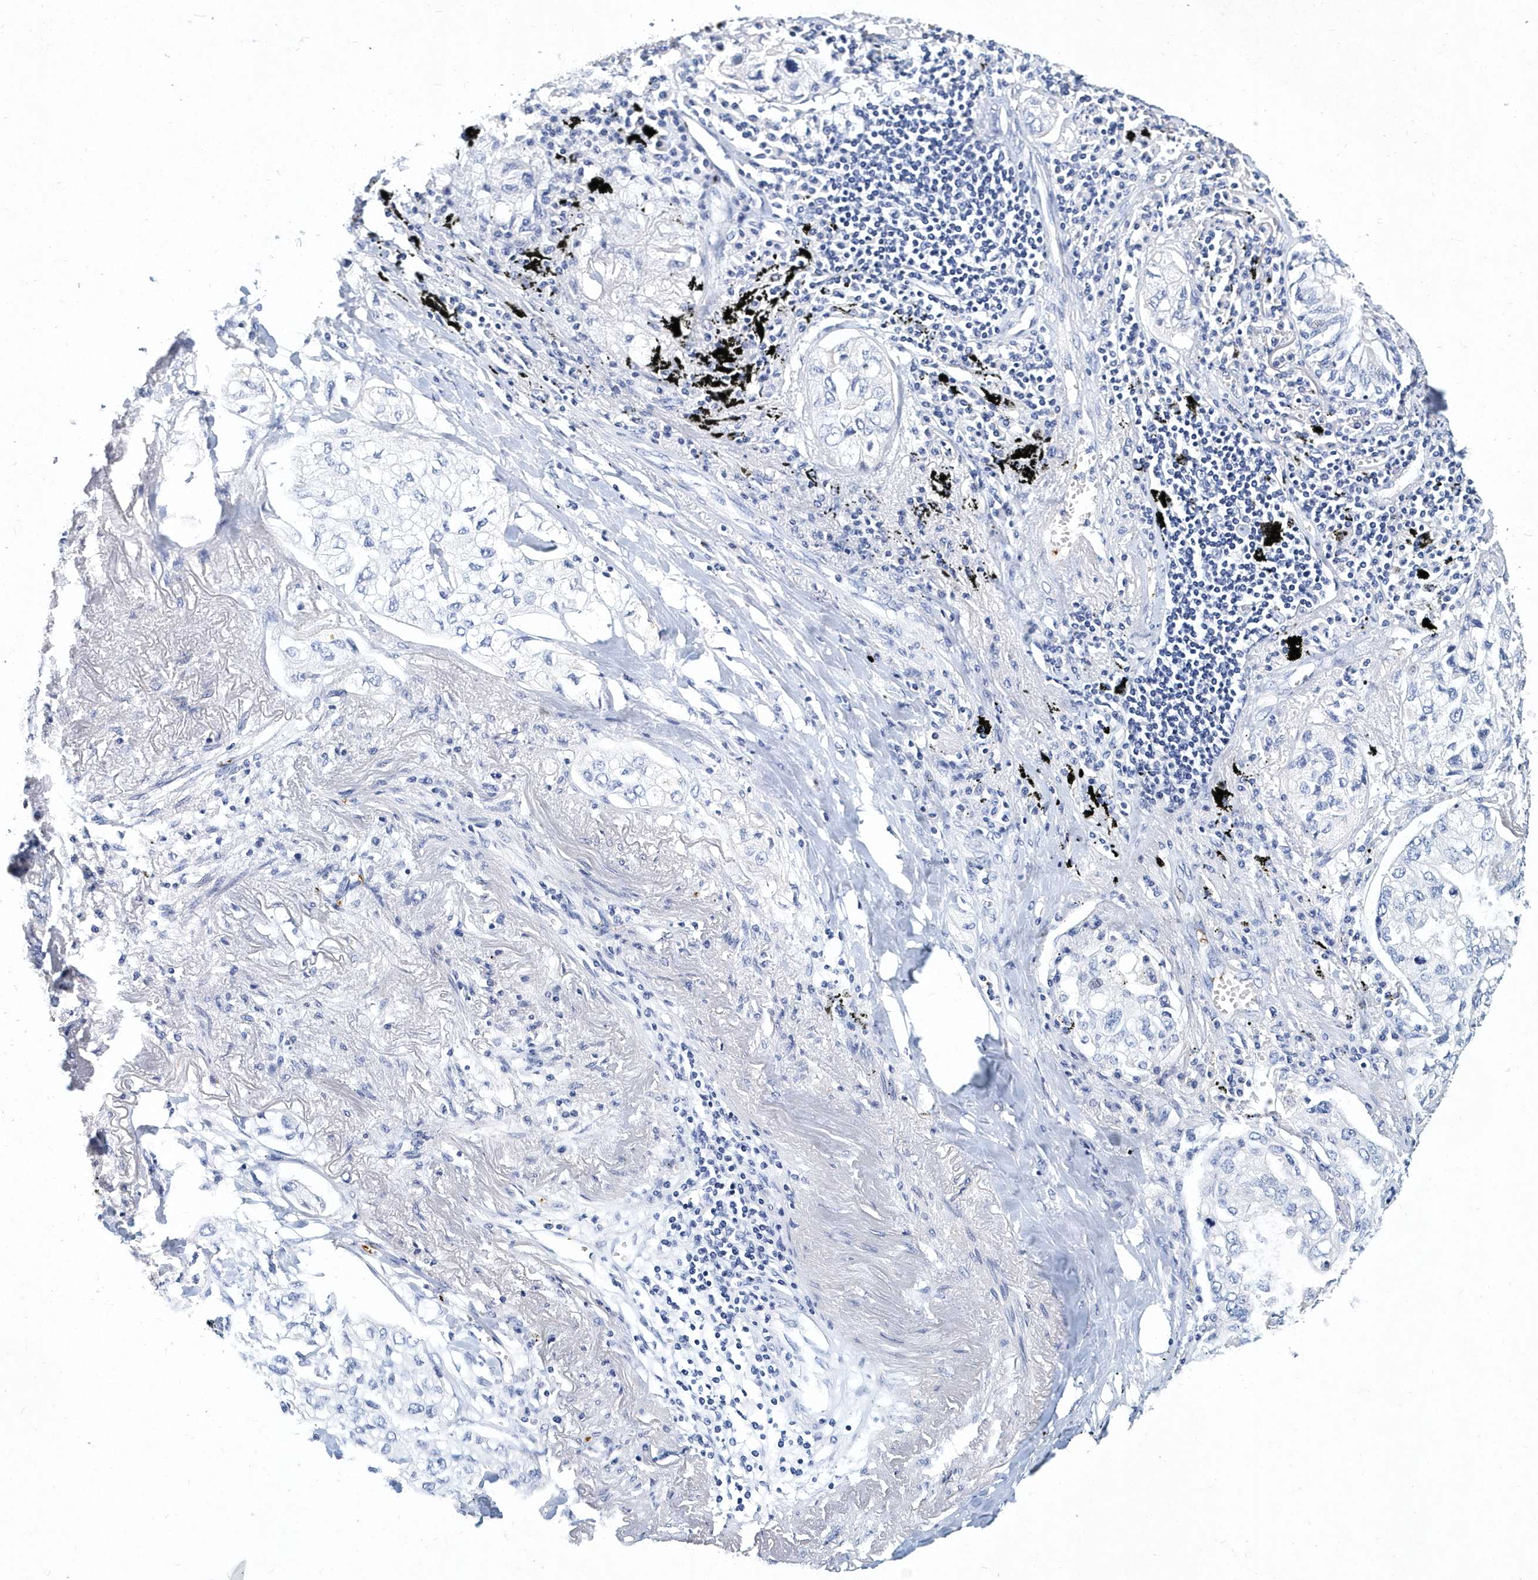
{"staining": {"intensity": "negative", "quantity": "none", "location": "none"}, "tissue": "lung cancer", "cell_type": "Tumor cells", "image_type": "cancer", "snomed": [{"axis": "morphology", "description": "Adenocarcinoma, NOS"}, {"axis": "topography", "description": "Lung"}], "caption": "DAB immunohistochemical staining of lung cancer (adenocarcinoma) shows no significant staining in tumor cells.", "gene": "ITGA2B", "patient": {"sex": "male", "age": 65}}